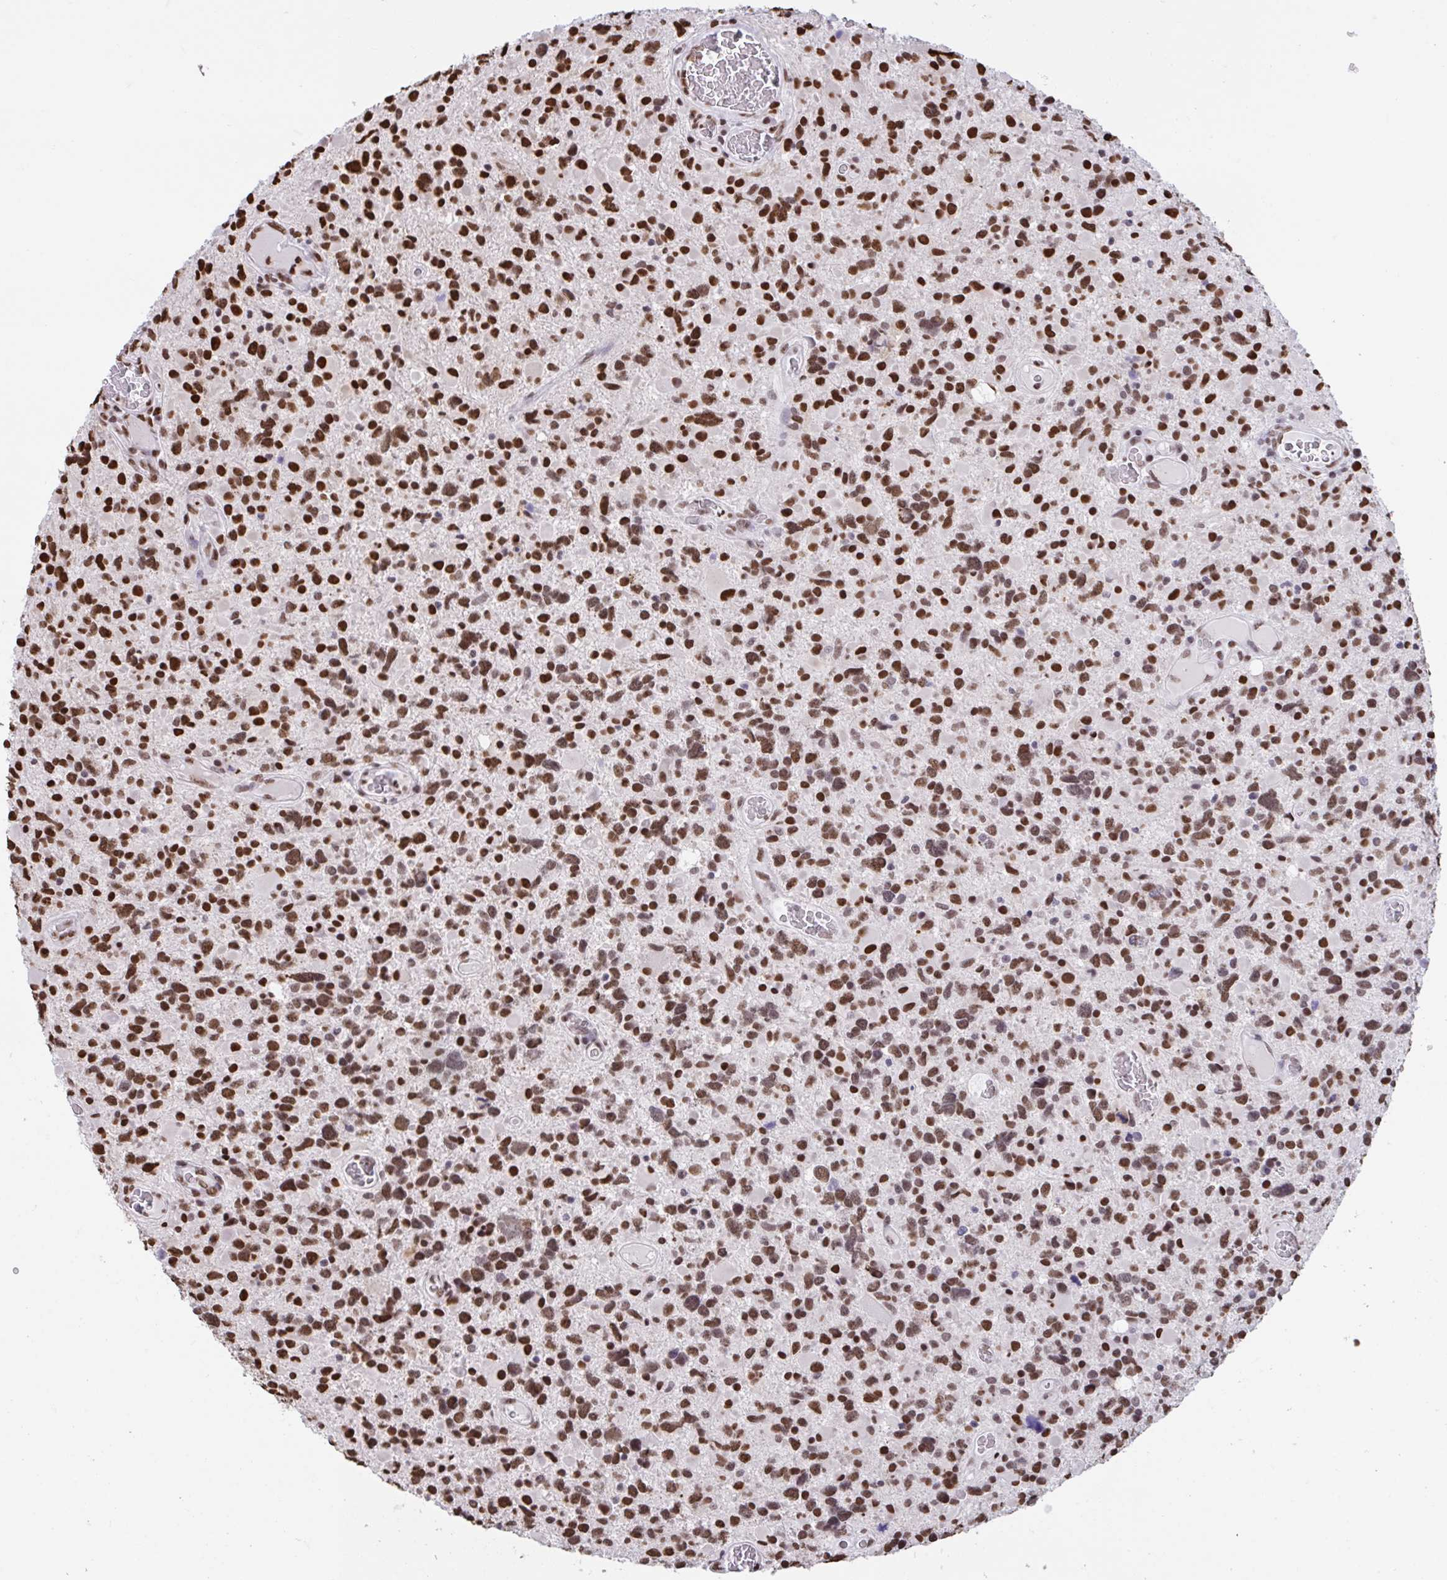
{"staining": {"intensity": "strong", "quantity": ">75%", "location": "nuclear"}, "tissue": "glioma", "cell_type": "Tumor cells", "image_type": "cancer", "snomed": [{"axis": "morphology", "description": "Glioma, malignant, High grade"}, {"axis": "topography", "description": "Brain"}], "caption": "Human glioma stained for a protein (brown) shows strong nuclear positive staining in about >75% of tumor cells.", "gene": "HNRNPDL", "patient": {"sex": "female", "age": 40}}